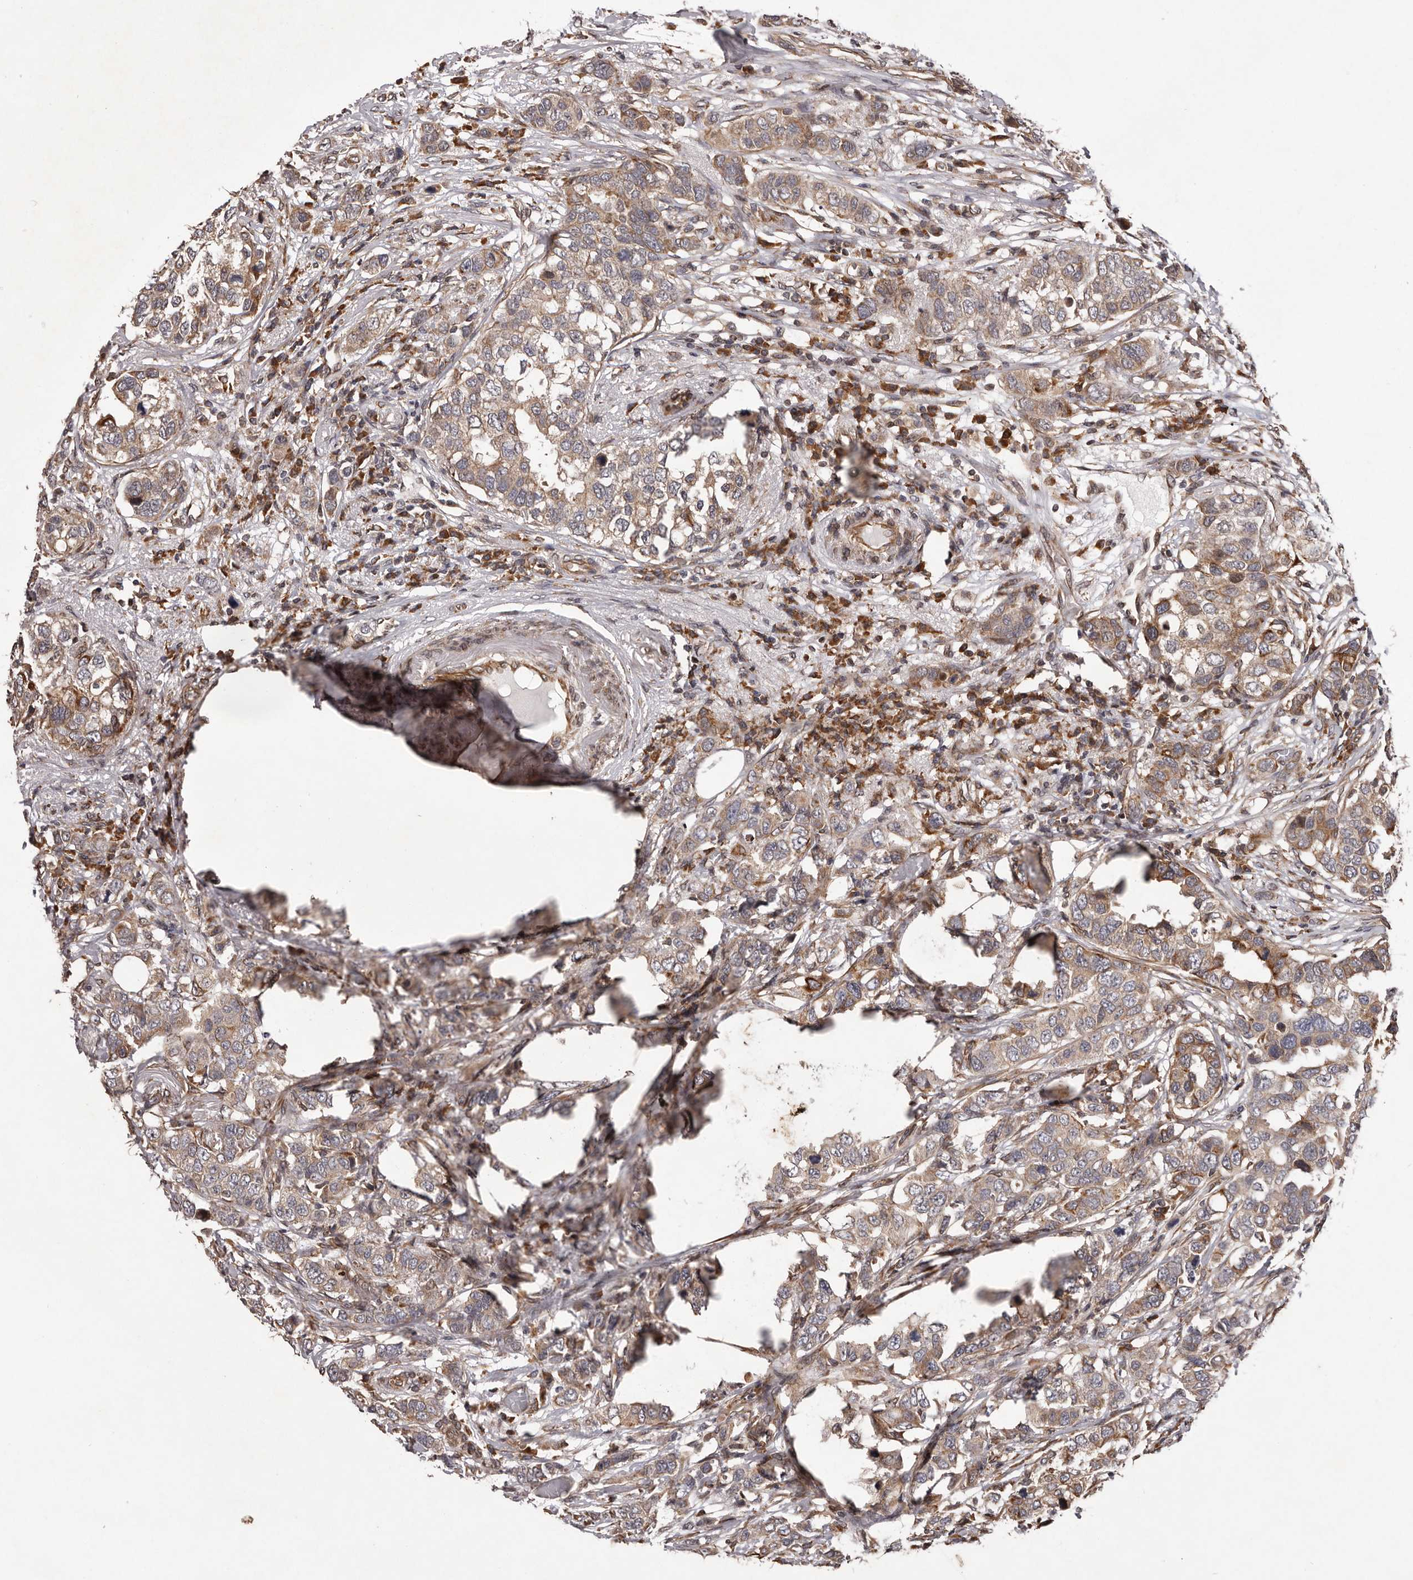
{"staining": {"intensity": "moderate", "quantity": ">75%", "location": "cytoplasmic/membranous"}, "tissue": "breast cancer", "cell_type": "Tumor cells", "image_type": "cancer", "snomed": [{"axis": "morphology", "description": "Duct carcinoma"}, {"axis": "topography", "description": "Breast"}], "caption": "The immunohistochemical stain shows moderate cytoplasmic/membranous expression in tumor cells of infiltrating ductal carcinoma (breast) tissue. (DAB (3,3'-diaminobenzidine) = brown stain, brightfield microscopy at high magnification).", "gene": "GADD45B", "patient": {"sex": "female", "age": 50}}